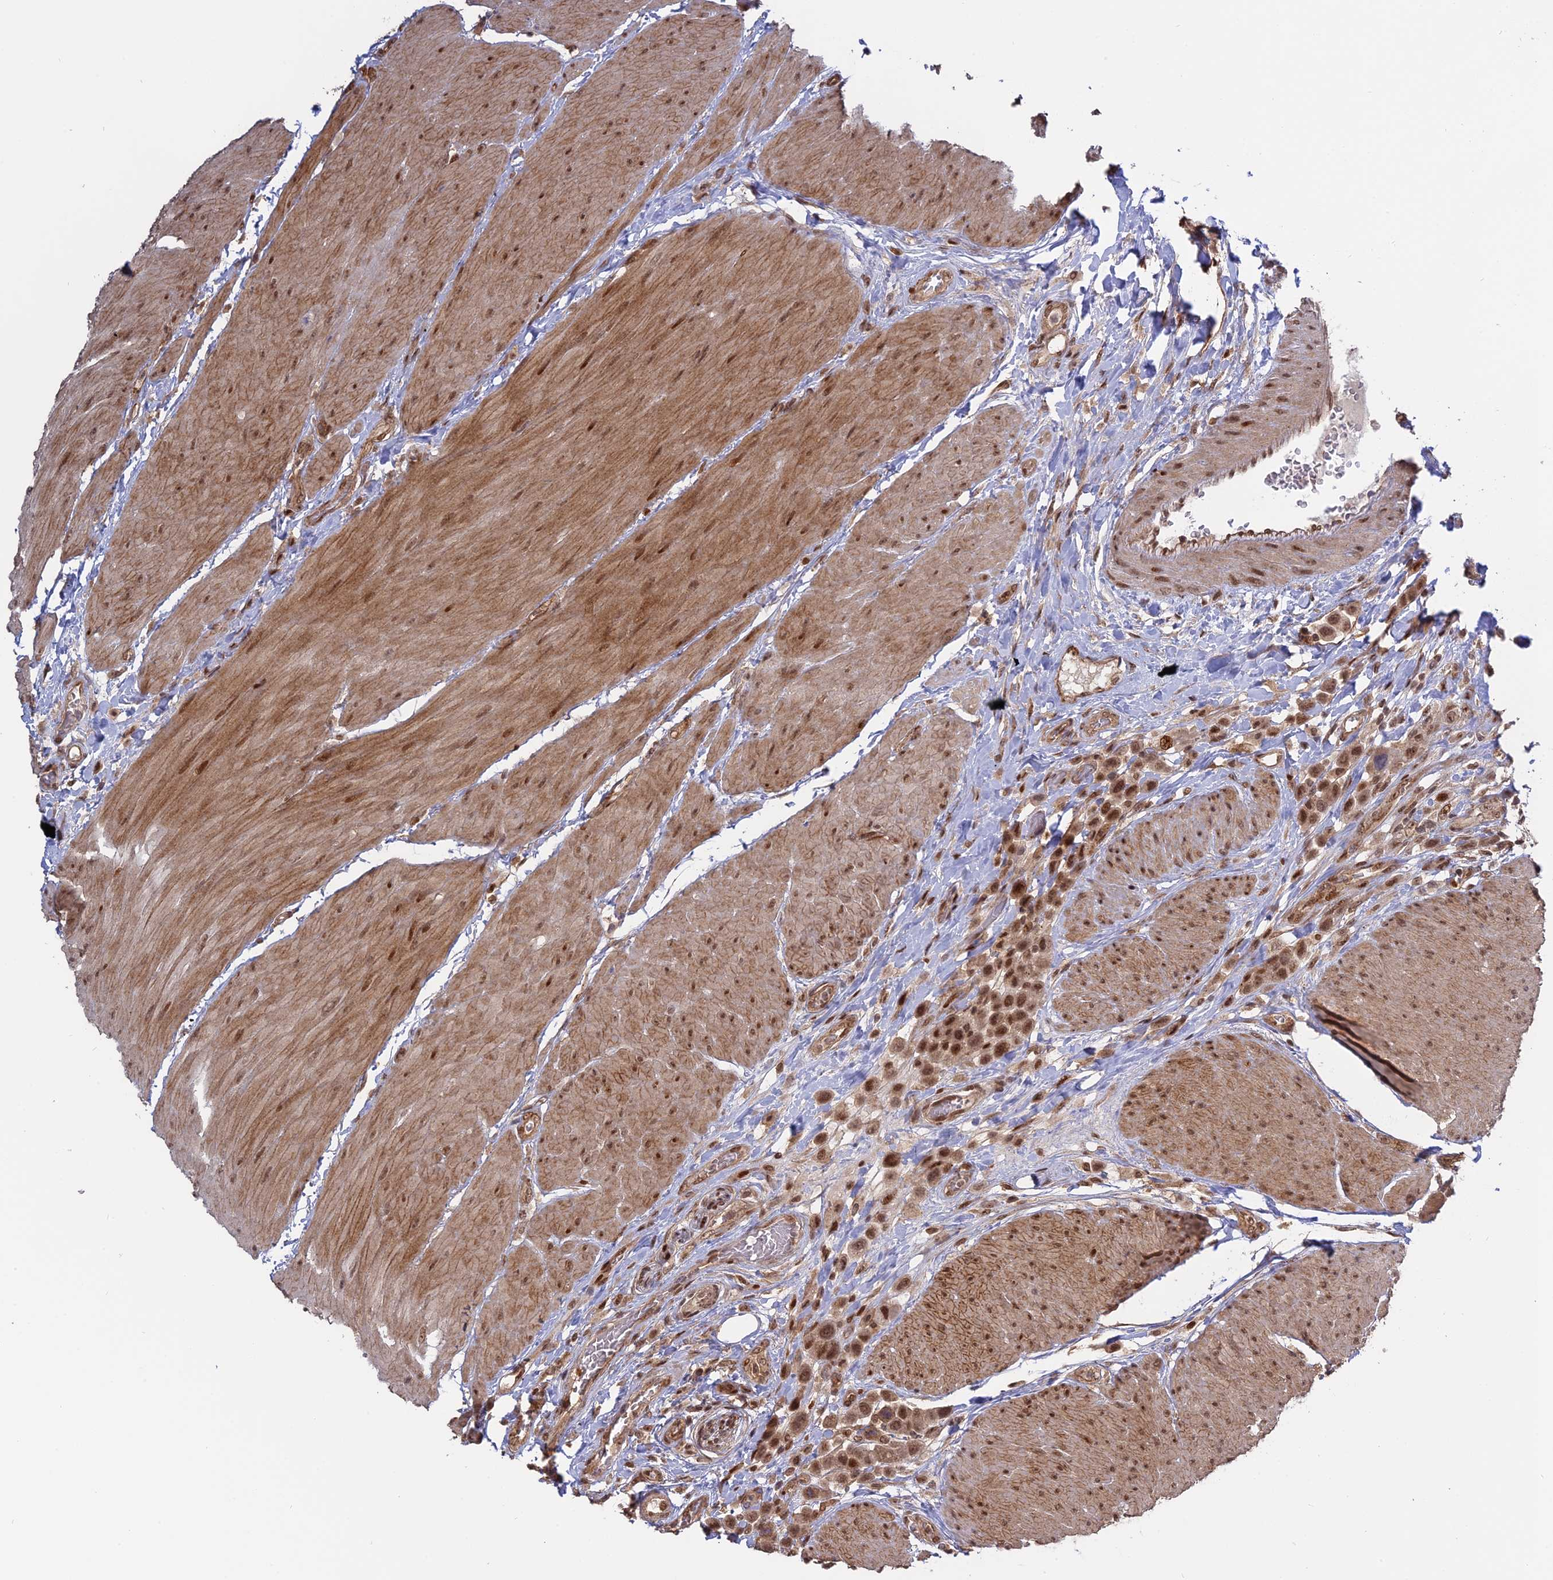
{"staining": {"intensity": "moderate", "quantity": ">75%", "location": "nuclear"}, "tissue": "urothelial cancer", "cell_type": "Tumor cells", "image_type": "cancer", "snomed": [{"axis": "morphology", "description": "Urothelial carcinoma, High grade"}, {"axis": "topography", "description": "Urinary bladder"}], "caption": "Protein expression analysis of urothelial cancer shows moderate nuclear expression in approximately >75% of tumor cells.", "gene": "PKIG", "patient": {"sex": "male", "age": 50}}